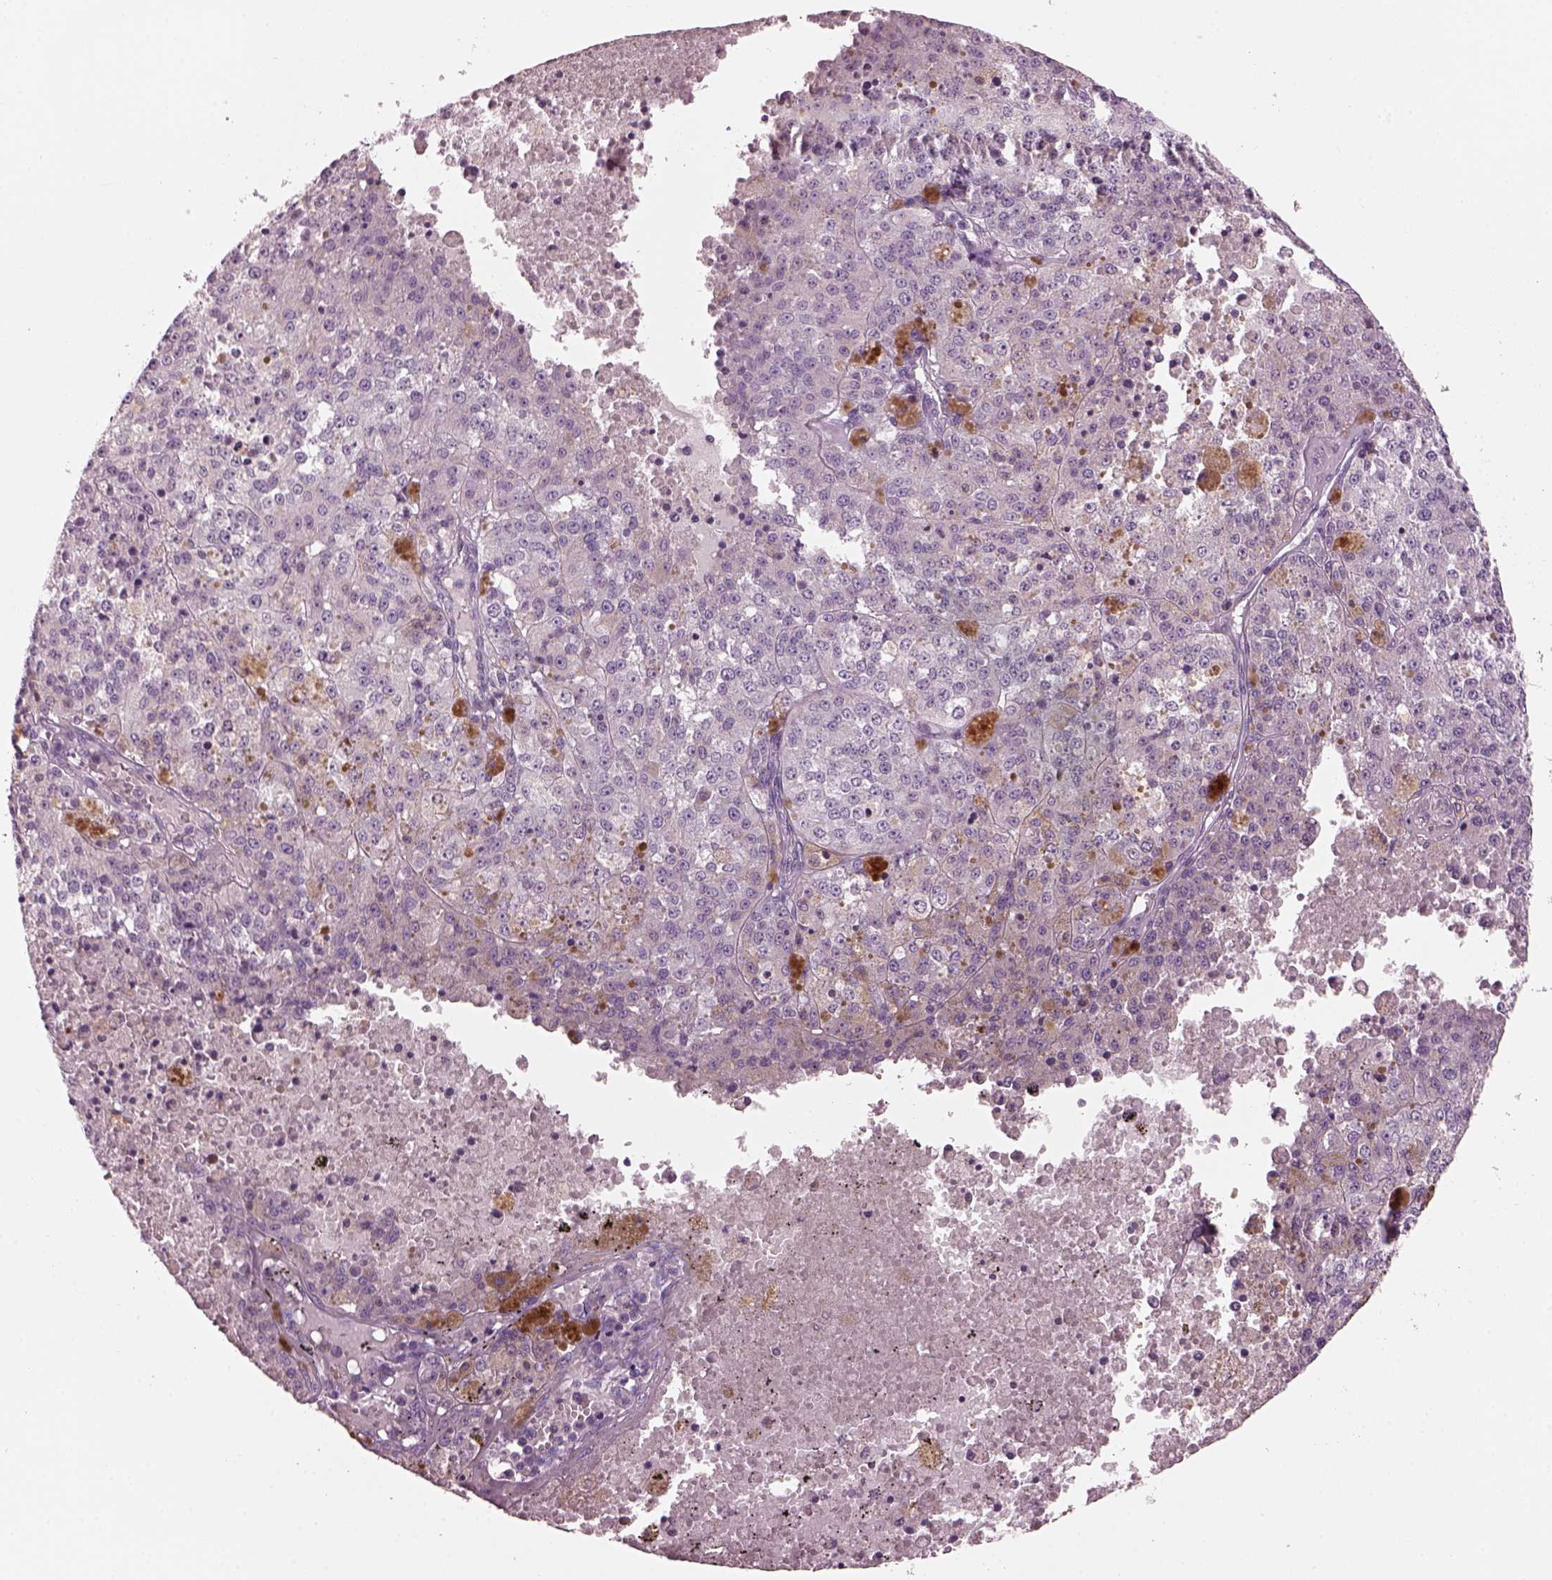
{"staining": {"intensity": "negative", "quantity": "none", "location": "none"}, "tissue": "melanoma", "cell_type": "Tumor cells", "image_type": "cancer", "snomed": [{"axis": "morphology", "description": "Malignant melanoma, Metastatic site"}, {"axis": "topography", "description": "Lymph node"}], "caption": "DAB (3,3'-diaminobenzidine) immunohistochemical staining of human melanoma shows no significant staining in tumor cells. Brightfield microscopy of immunohistochemistry (IHC) stained with DAB (brown) and hematoxylin (blue), captured at high magnification.", "gene": "ADGRG5", "patient": {"sex": "female", "age": 64}}